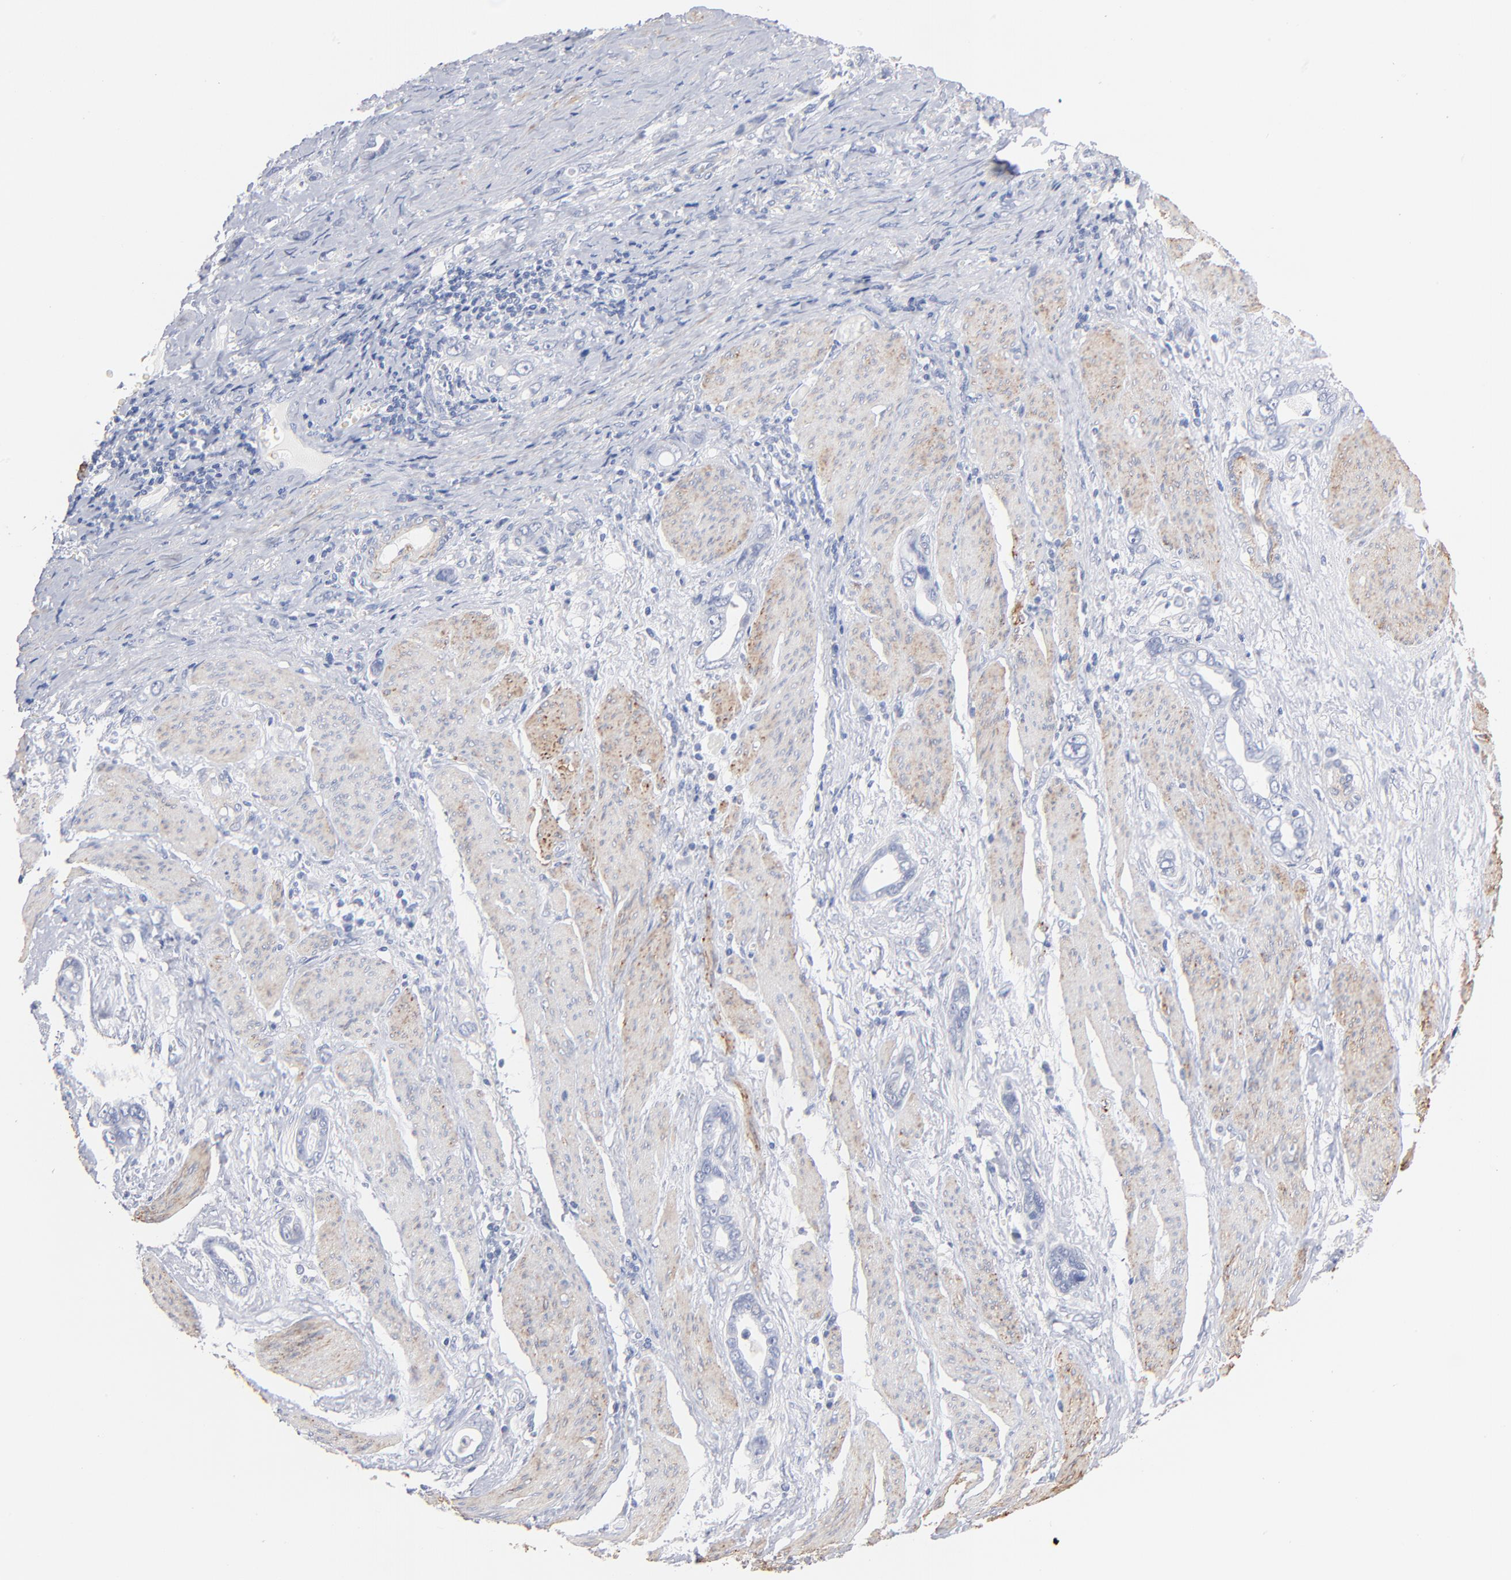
{"staining": {"intensity": "negative", "quantity": "none", "location": "none"}, "tissue": "stomach cancer", "cell_type": "Tumor cells", "image_type": "cancer", "snomed": [{"axis": "morphology", "description": "Adenocarcinoma, NOS"}, {"axis": "topography", "description": "Stomach"}], "caption": "Tumor cells show no significant protein expression in stomach cancer.", "gene": "ITGA8", "patient": {"sex": "male", "age": 78}}